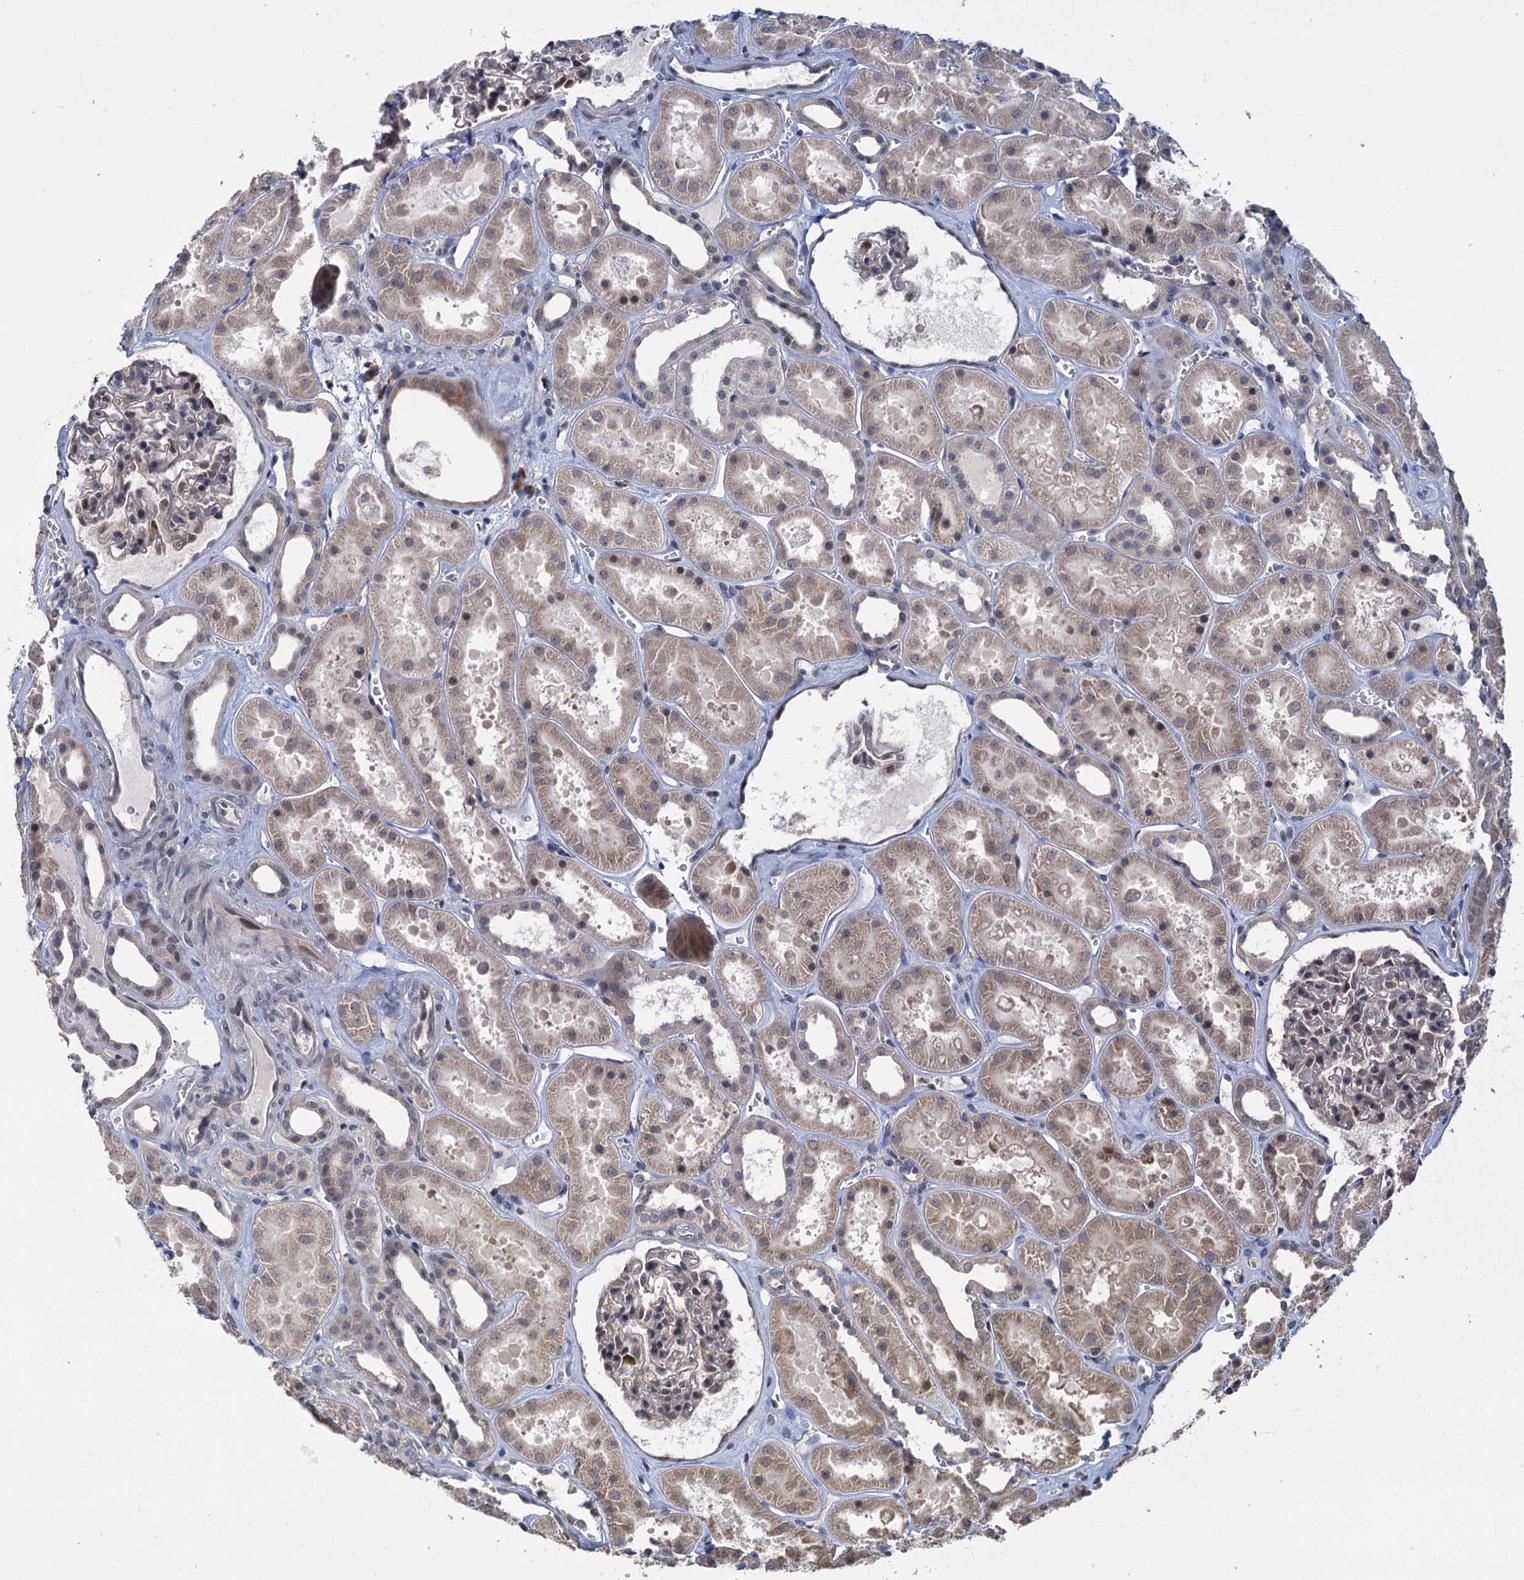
{"staining": {"intensity": "moderate", "quantity": "<25%", "location": "cytoplasmic/membranous"}, "tissue": "kidney", "cell_type": "Cells in glomeruli", "image_type": "normal", "snomed": [{"axis": "morphology", "description": "Normal tissue, NOS"}, {"axis": "topography", "description": "Kidney"}], "caption": "A histopathology image showing moderate cytoplasmic/membranous positivity in approximately <25% of cells in glomeruli in benign kidney, as visualized by brown immunohistochemical staining.", "gene": "KANSL2", "patient": {"sex": "female", "age": 41}}